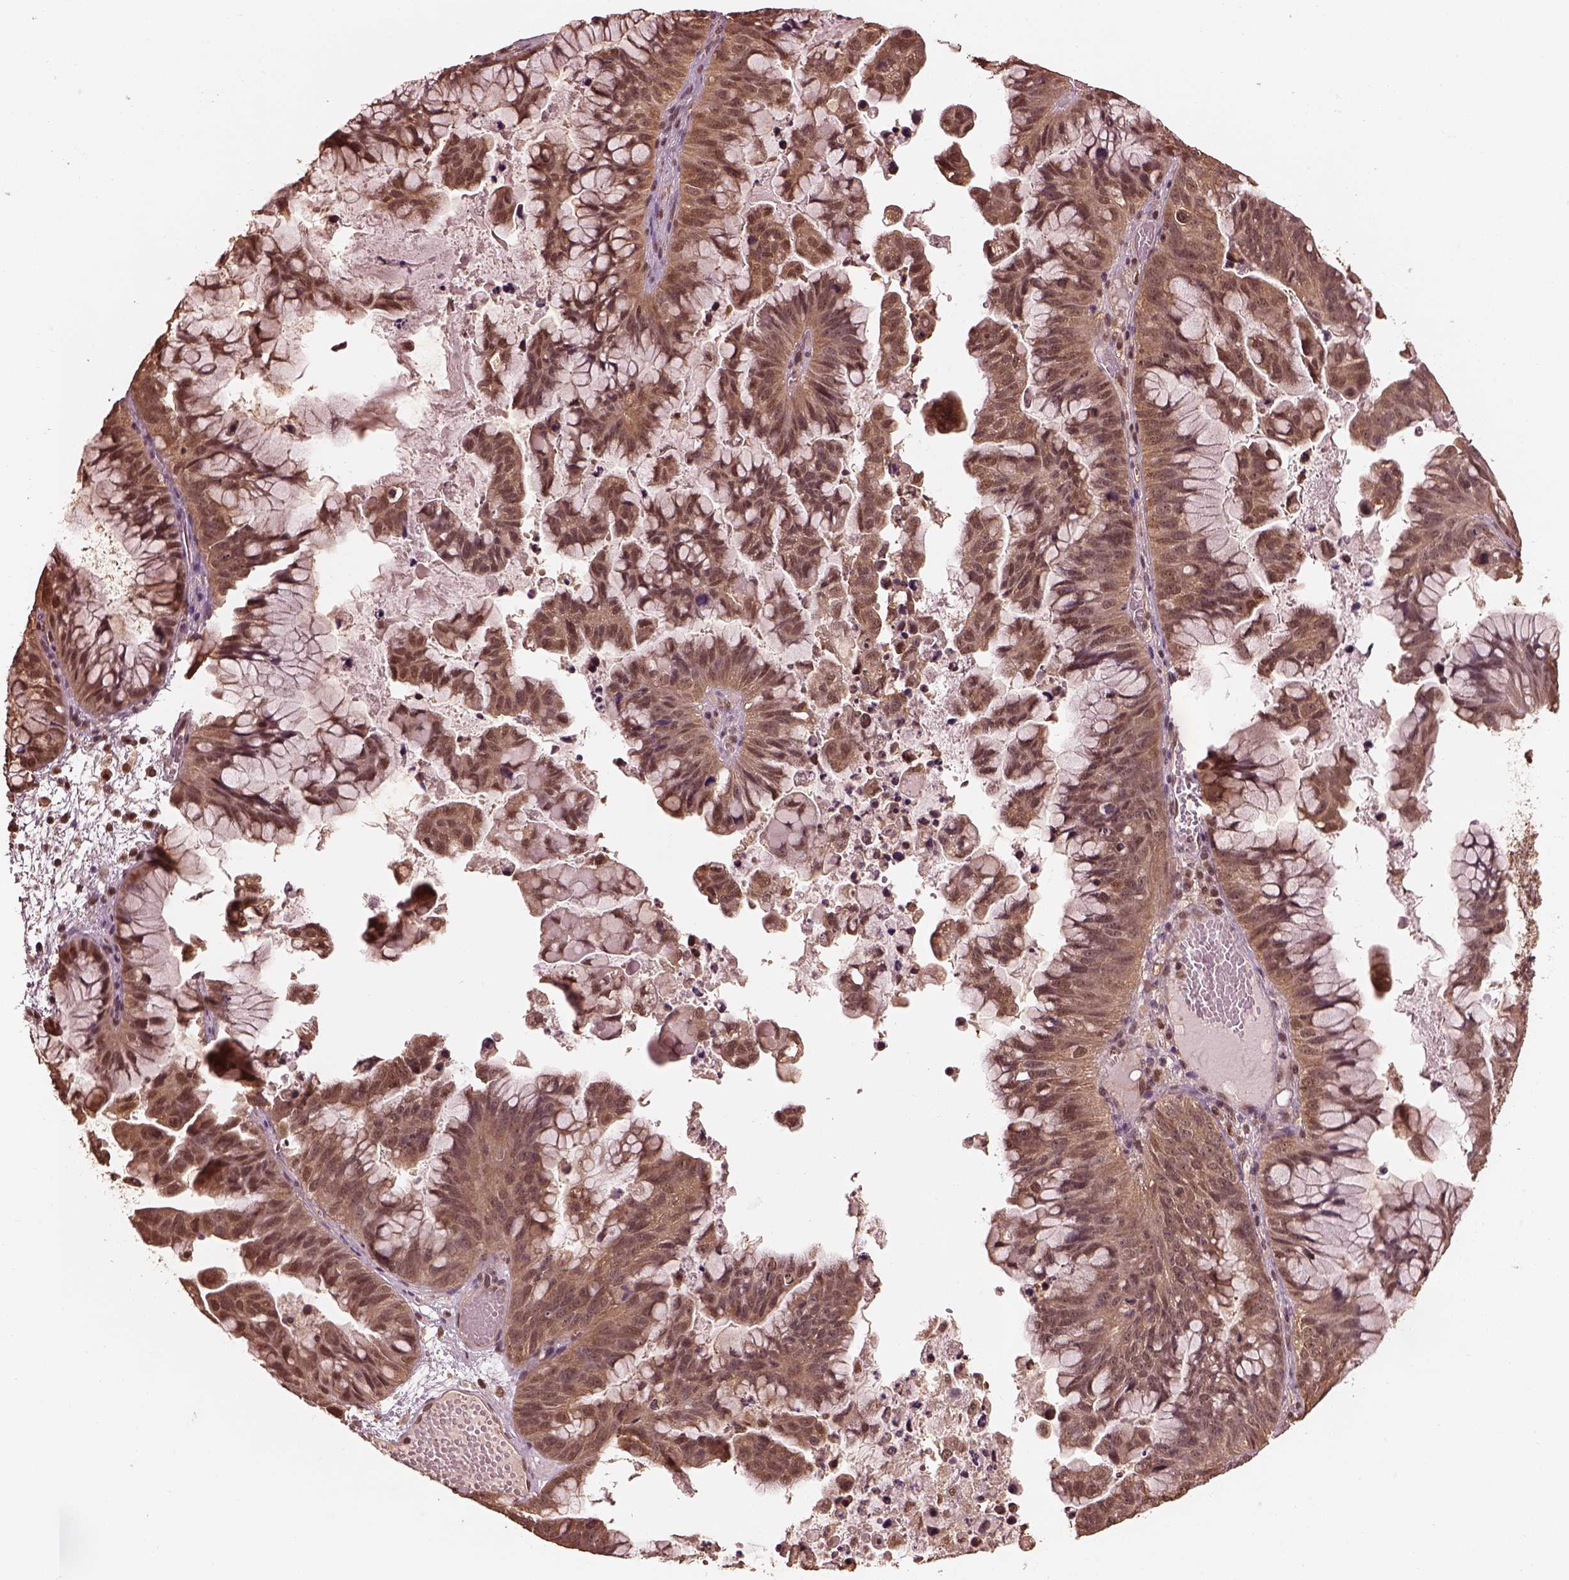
{"staining": {"intensity": "moderate", "quantity": ">75%", "location": "cytoplasmic/membranous,nuclear"}, "tissue": "ovarian cancer", "cell_type": "Tumor cells", "image_type": "cancer", "snomed": [{"axis": "morphology", "description": "Cystadenocarcinoma, mucinous, NOS"}, {"axis": "topography", "description": "Ovary"}], "caption": "A medium amount of moderate cytoplasmic/membranous and nuclear positivity is seen in about >75% of tumor cells in ovarian cancer tissue.", "gene": "PSMC5", "patient": {"sex": "female", "age": 76}}